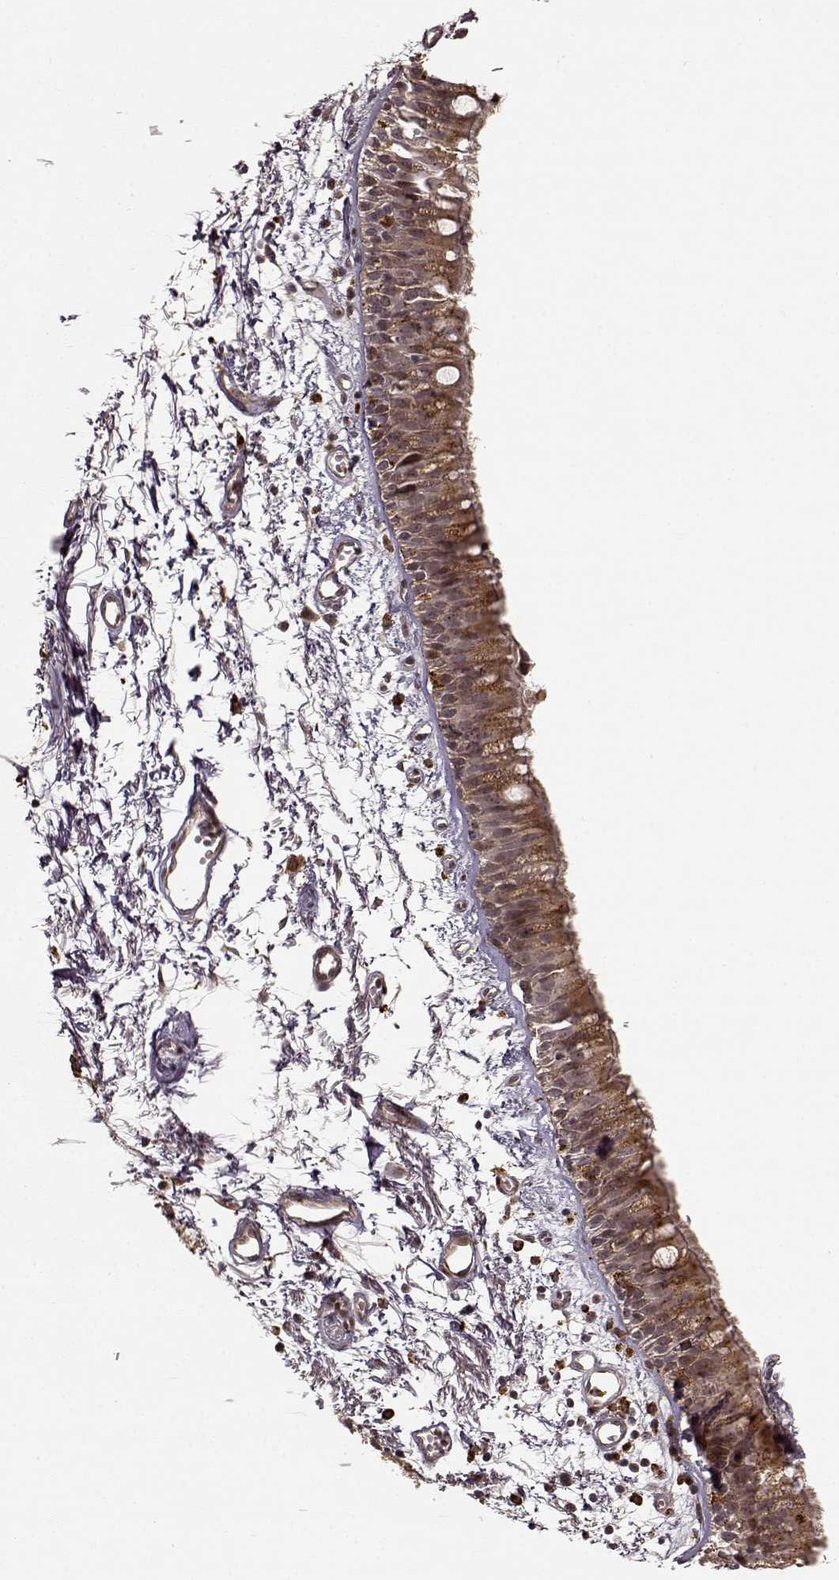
{"staining": {"intensity": "strong", "quantity": ">75%", "location": "cytoplasmic/membranous"}, "tissue": "bronchus", "cell_type": "Respiratory epithelial cells", "image_type": "normal", "snomed": [{"axis": "morphology", "description": "Normal tissue, NOS"}, {"axis": "morphology", "description": "Squamous cell carcinoma, NOS"}, {"axis": "topography", "description": "Cartilage tissue"}, {"axis": "topography", "description": "Bronchus"}, {"axis": "topography", "description": "Lung"}], "caption": "Immunohistochemistry (IHC) staining of benign bronchus, which demonstrates high levels of strong cytoplasmic/membranous expression in about >75% of respiratory epithelial cells indicating strong cytoplasmic/membranous protein positivity. The staining was performed using DAB (3,3'-diaminobenzidine) (brown) for protein detection and nuclei were counterstained in hematoxylin (blue).", "gene": "SLC12A9", "patient": {"sex": "male", "age": 66}}